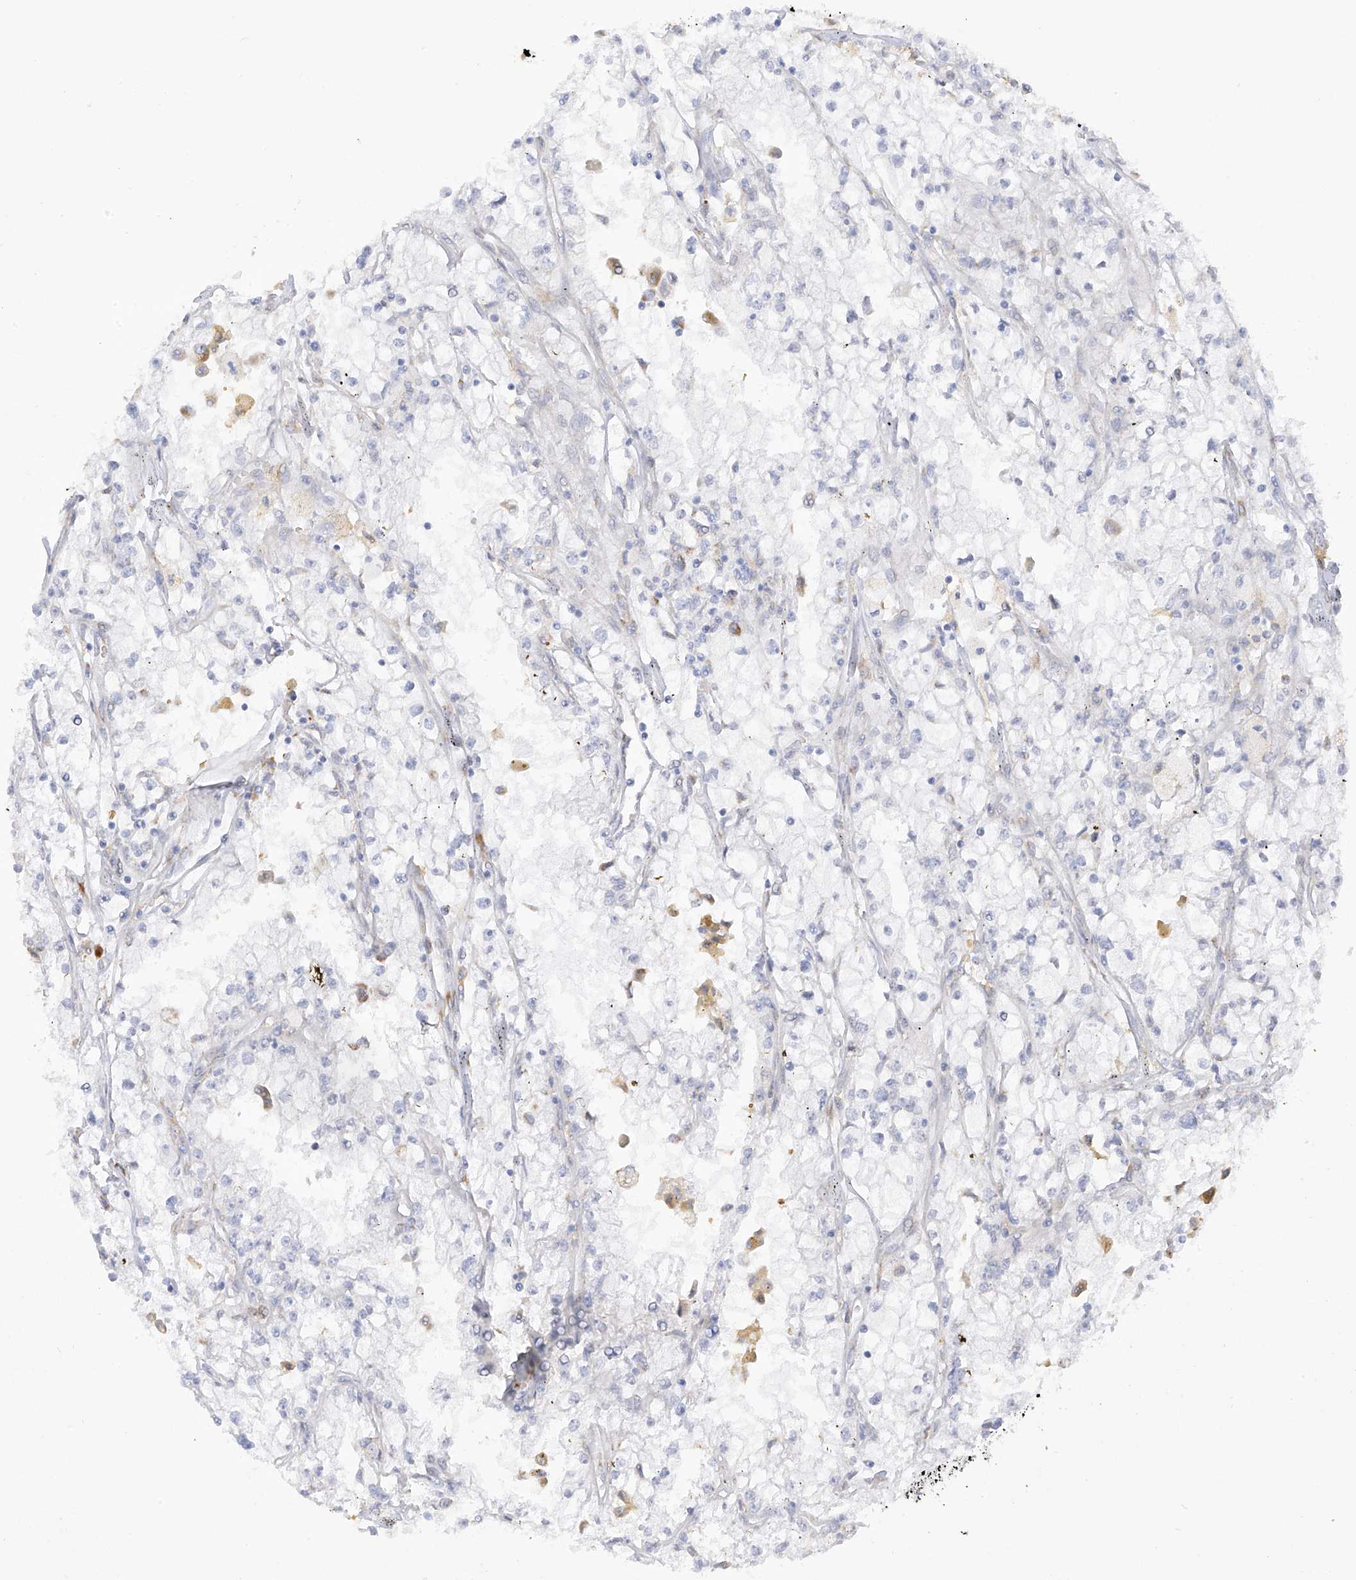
{"staining": {"intensity": "negative", "quantity": "none", "location": "none"}, "tissue": "renal cancer", "cell_type": "Tumor cells", "image_type": "cancer", "snomed": [{"axis": "morphology", "description": "Adenocarcinoma, NOS"}, {"axis": "topography", "description": "Kidney"}], "caption": "Image shows no significant protein positivity in tumor cells of renal cancer.", "gene": "LRRC59", "patient": {"sex": "male", "age": 56}}